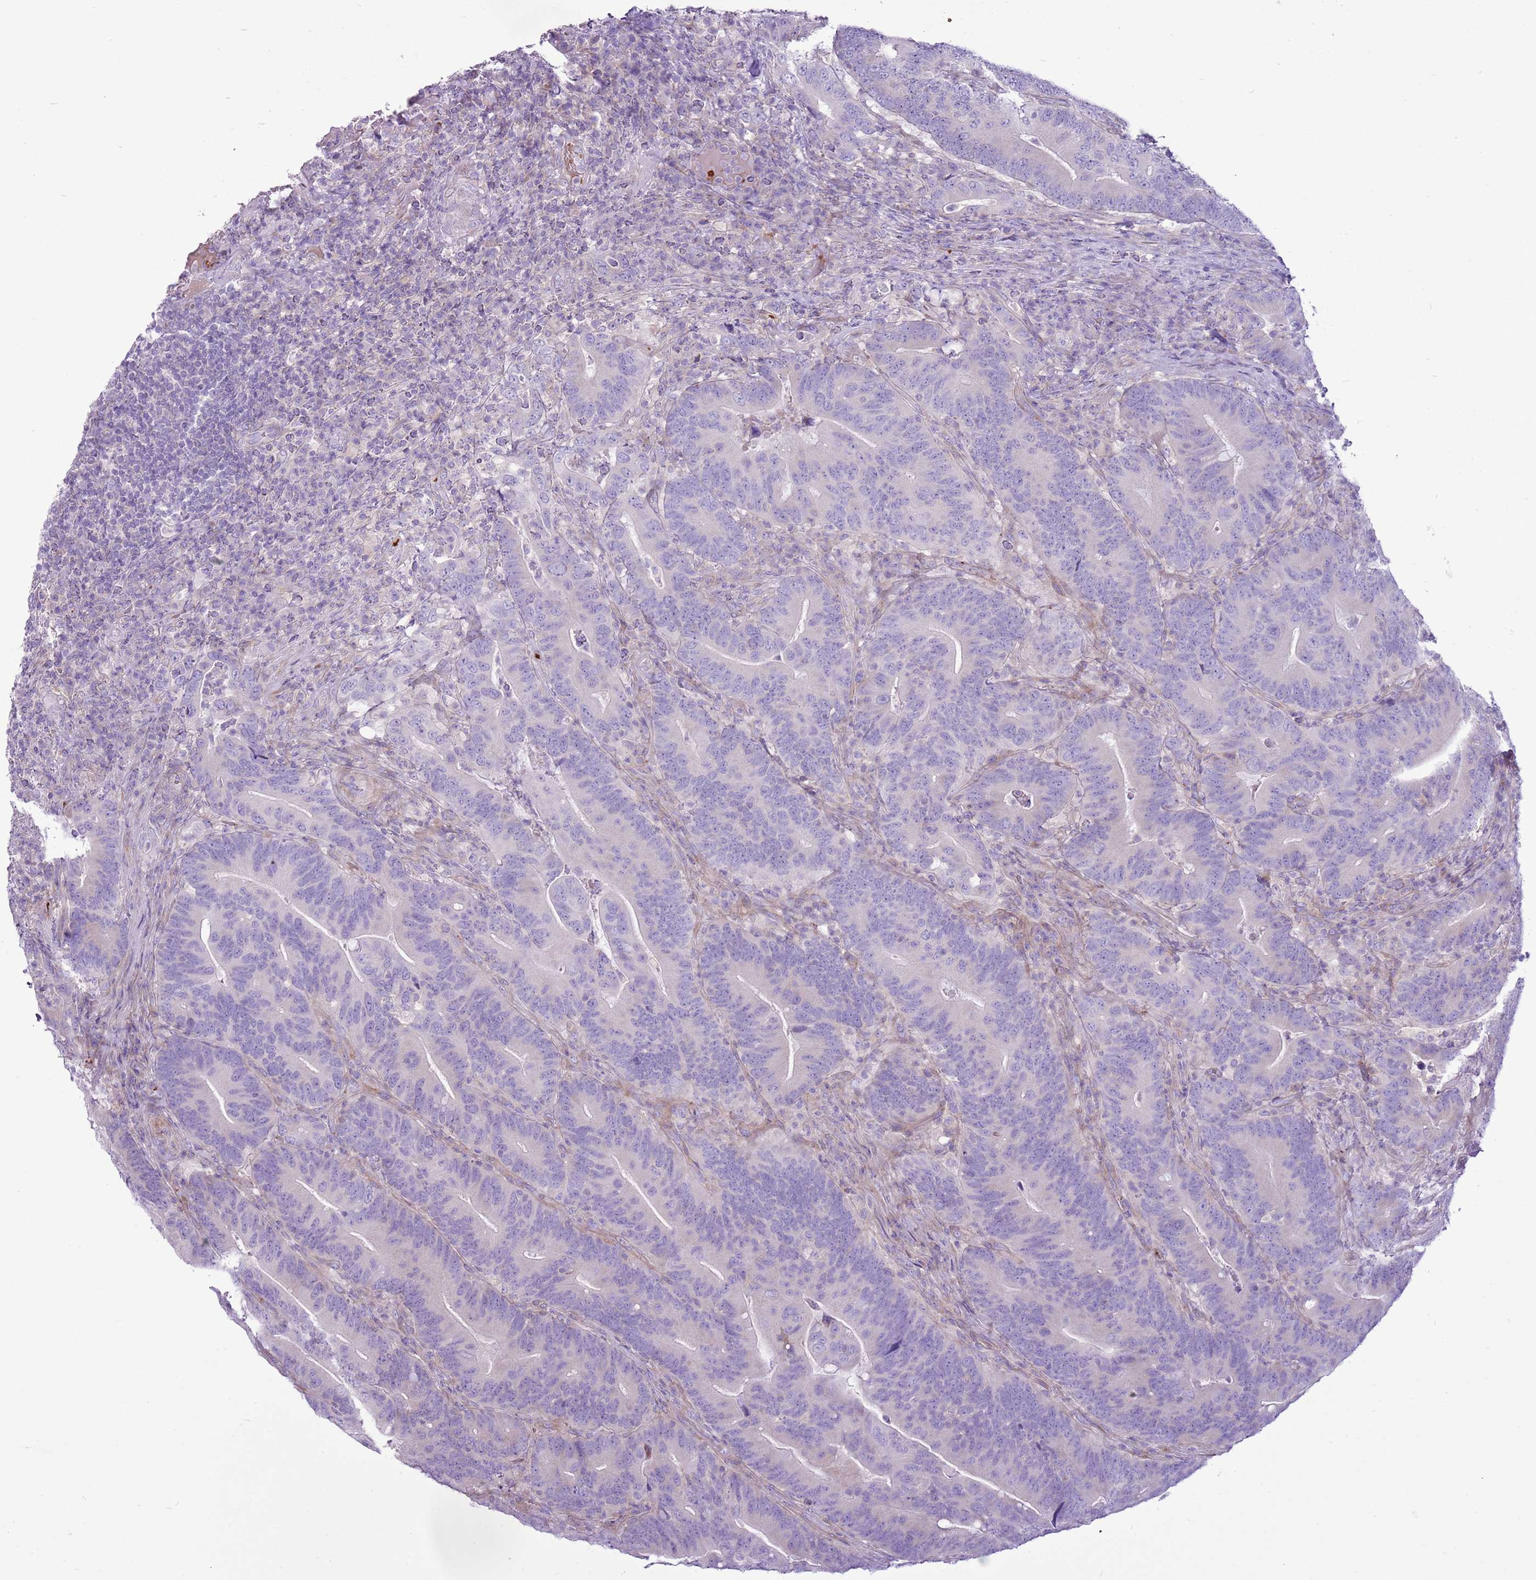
{"staining": {"intensity": "negative", "quantity": "none", "location": "none"}, "tissue": "colorectal cancer", "cell_type": "Tumor cells", "image_type": "cancer", "snomed": [{"axis": "morphology", "description": "Adenocarcinoma, NOS"}, {"axis": "topography", "description": "Colon"}], "caption": "The micrograph reveals no significant positivity in tumor cells of colorectal cancer.", "gene": "CHAC2", "patient": {"sex": "female", "age": 66}}